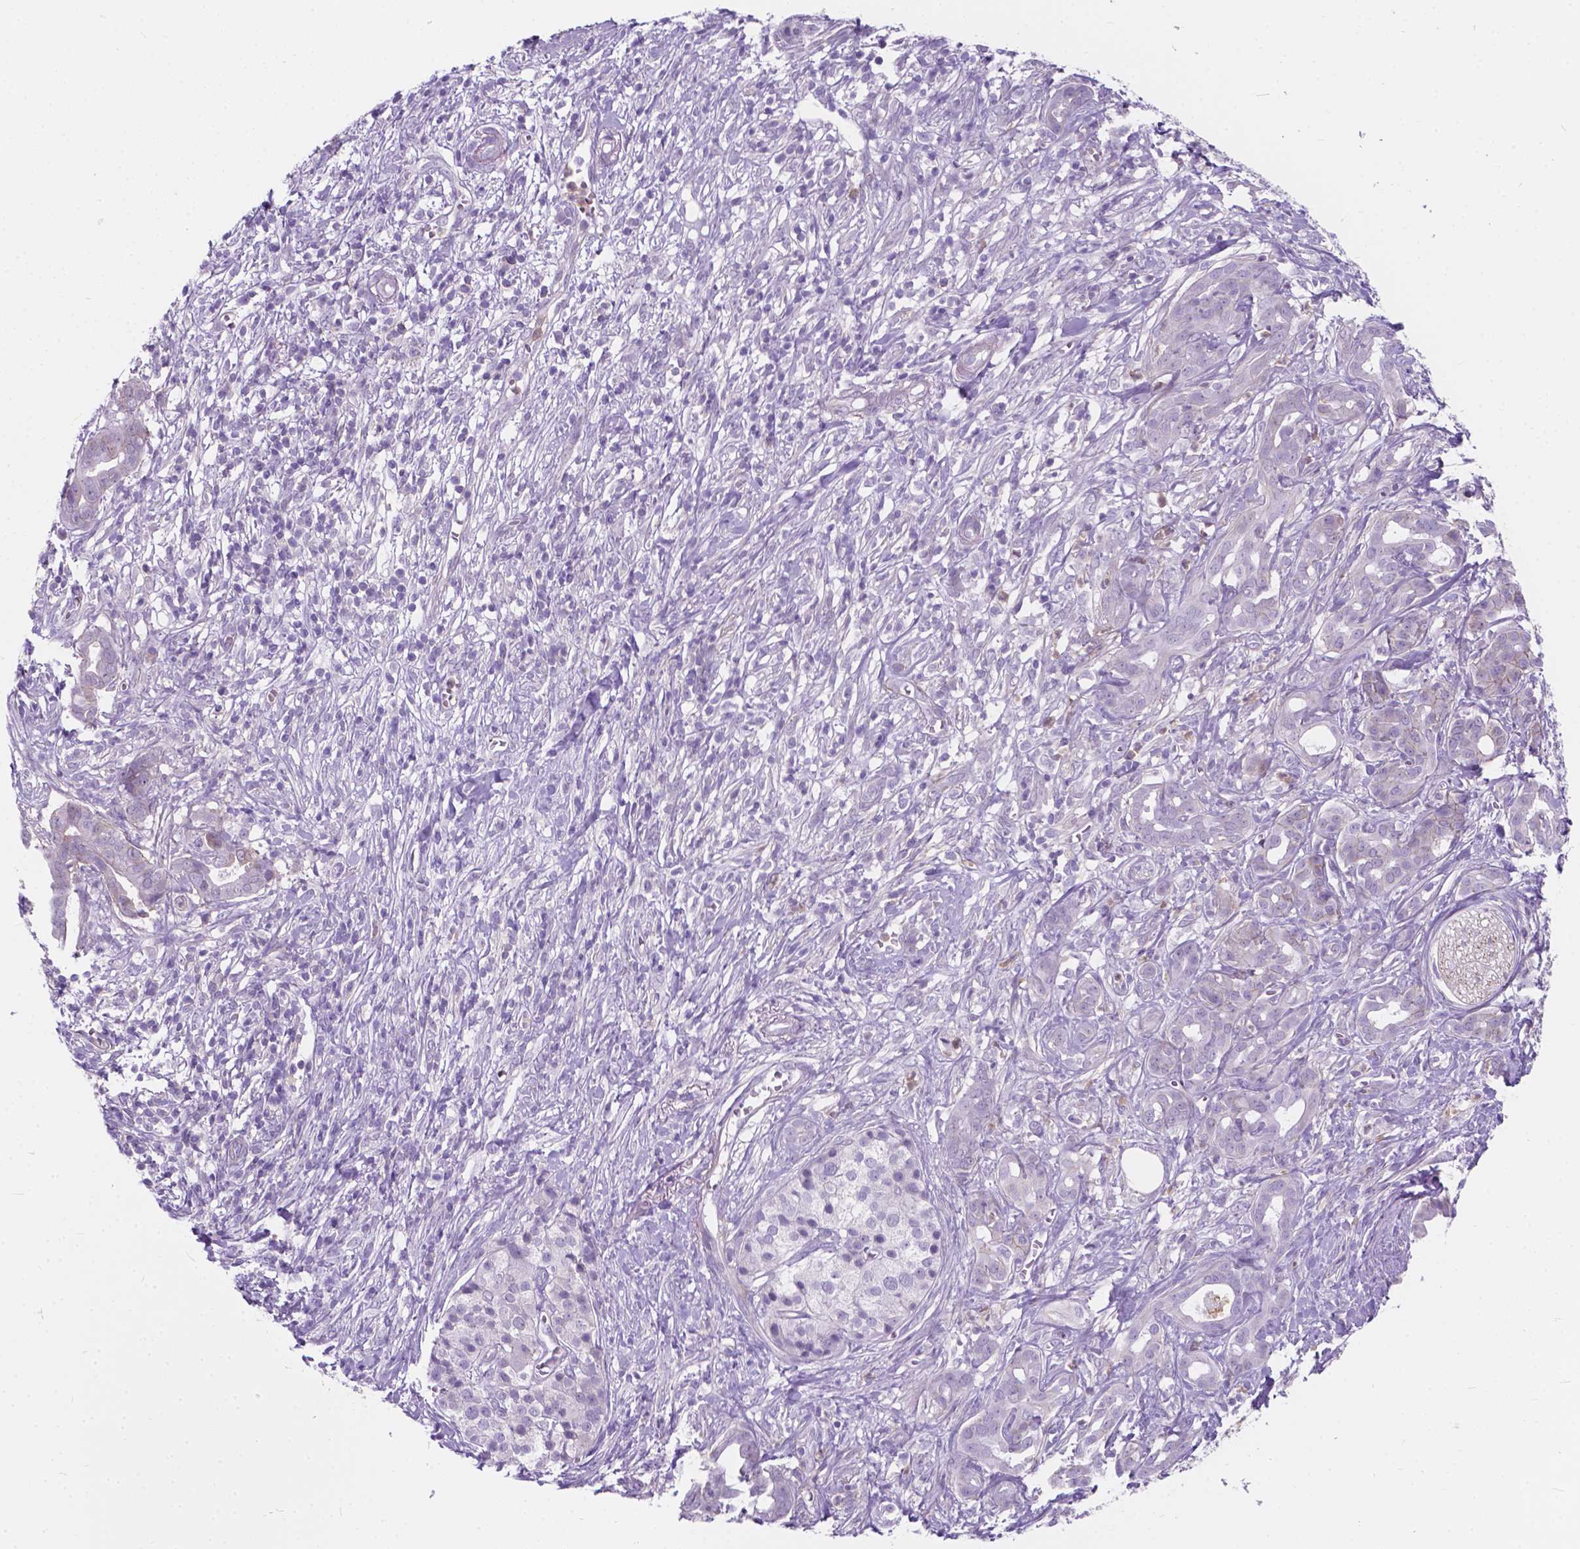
{"staining": {"intensity": "negative", "quantity": "none", "location": "none"}, "tissue": "pancreatic cancer", "cell_type": "Tumor cells", "image_type": "cancer", "snomed": [{"axis": "morphology", "description": "Adenocarcinoma, NOS"}, {"axis": "topography", "description": "Pancreas"}], "caption": "Human pancreatic cancer (adenocarcinoma) stained for a protein using immunohistochemistry (IHC) exhibits no expression in tumor cells.", "gene": "KIAA0040", "patient": {"sex": "male", "age": 61}}